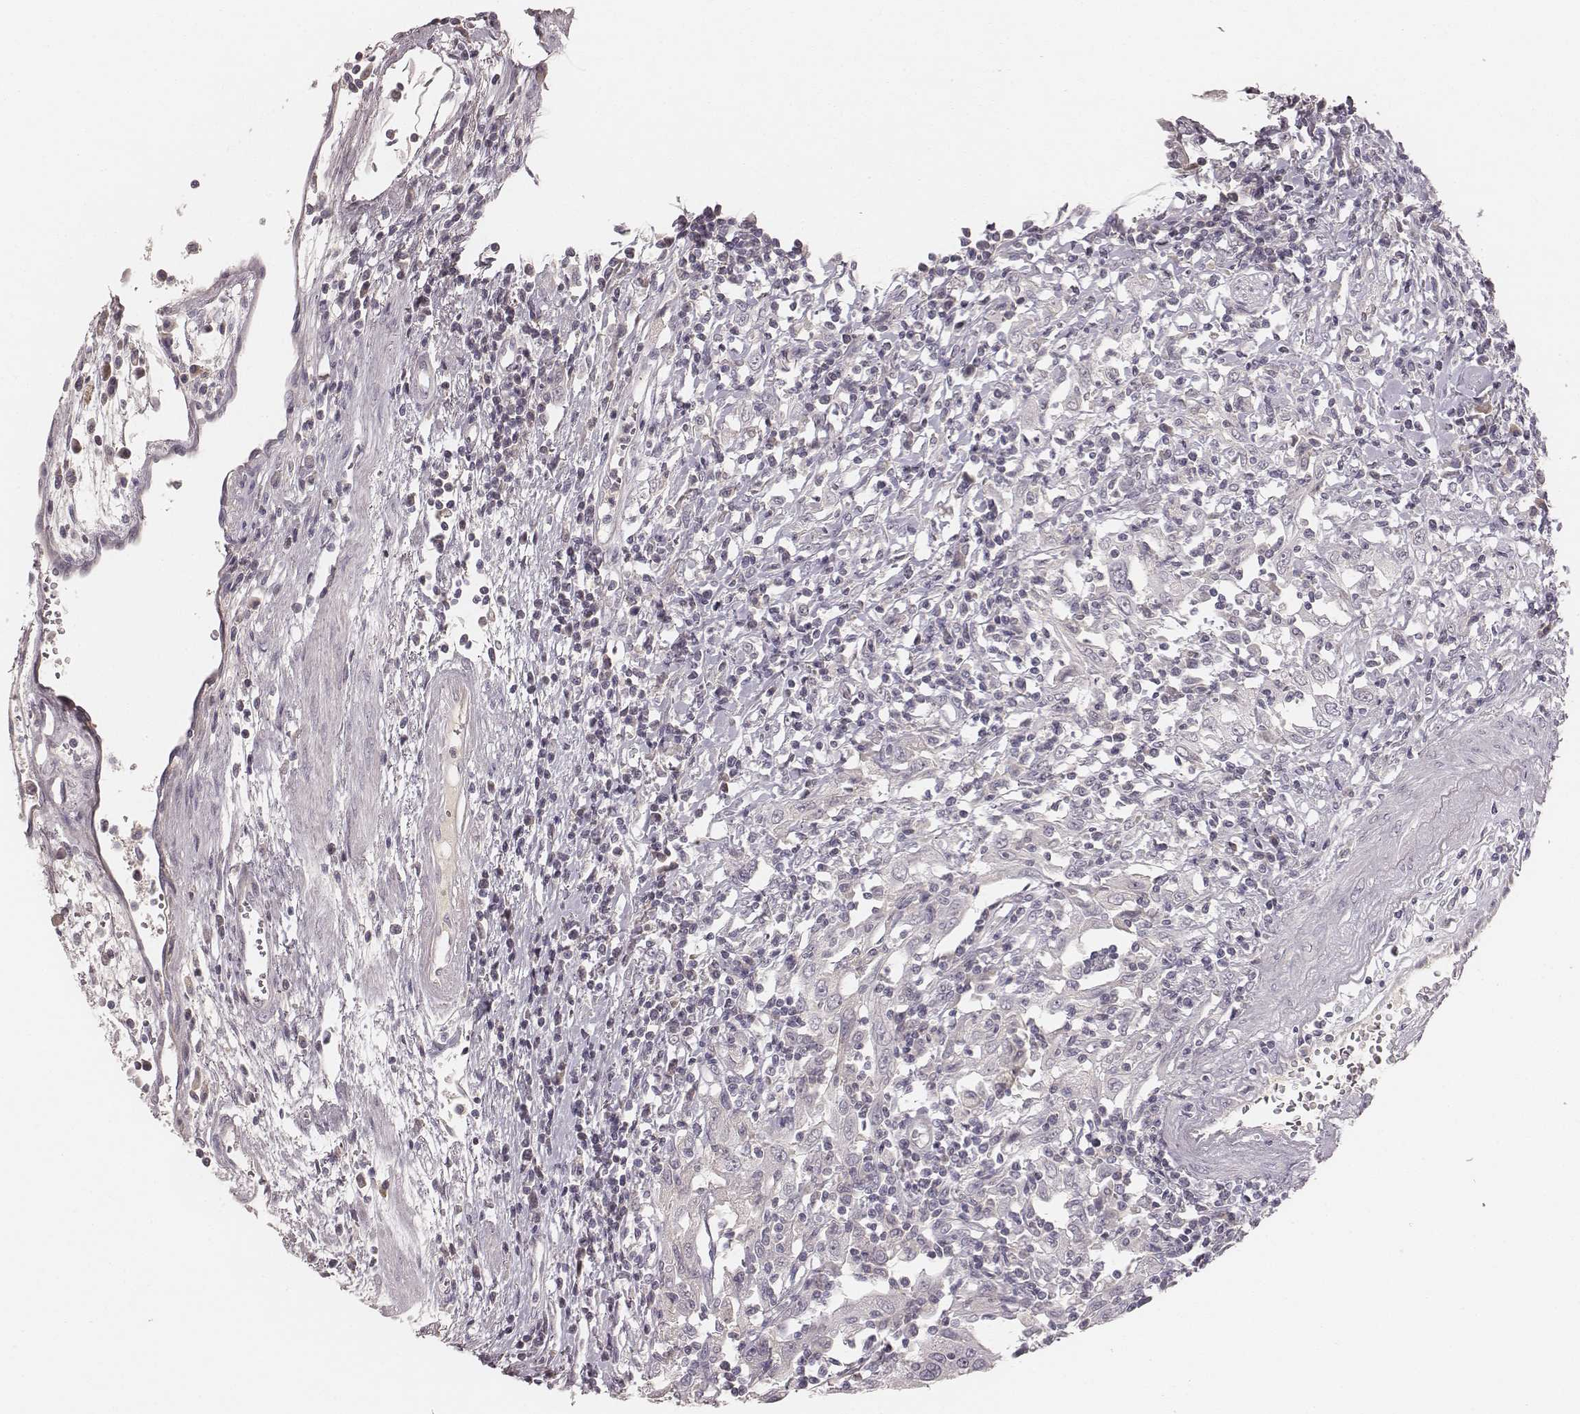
{"staining": {"intensity": "negative", "quantity": "none", "location": "none"}, "tissue": "urothelial cancer", "cell_type": "Tumor cells", "image_type": "cancer", "snomed": [{"axis": "morphology", "description": "Urothelial carcinoma, High grade"}, {"axis": "topography", "description": "Urinary bladder"}], "caption": "Tumor cells are negative for brown protein staining in high-grade urothelial carcinoma. (DAB IHC, high magnification).", "gene": "LY6K", "patient": {"sex": "female", "age": 85}}